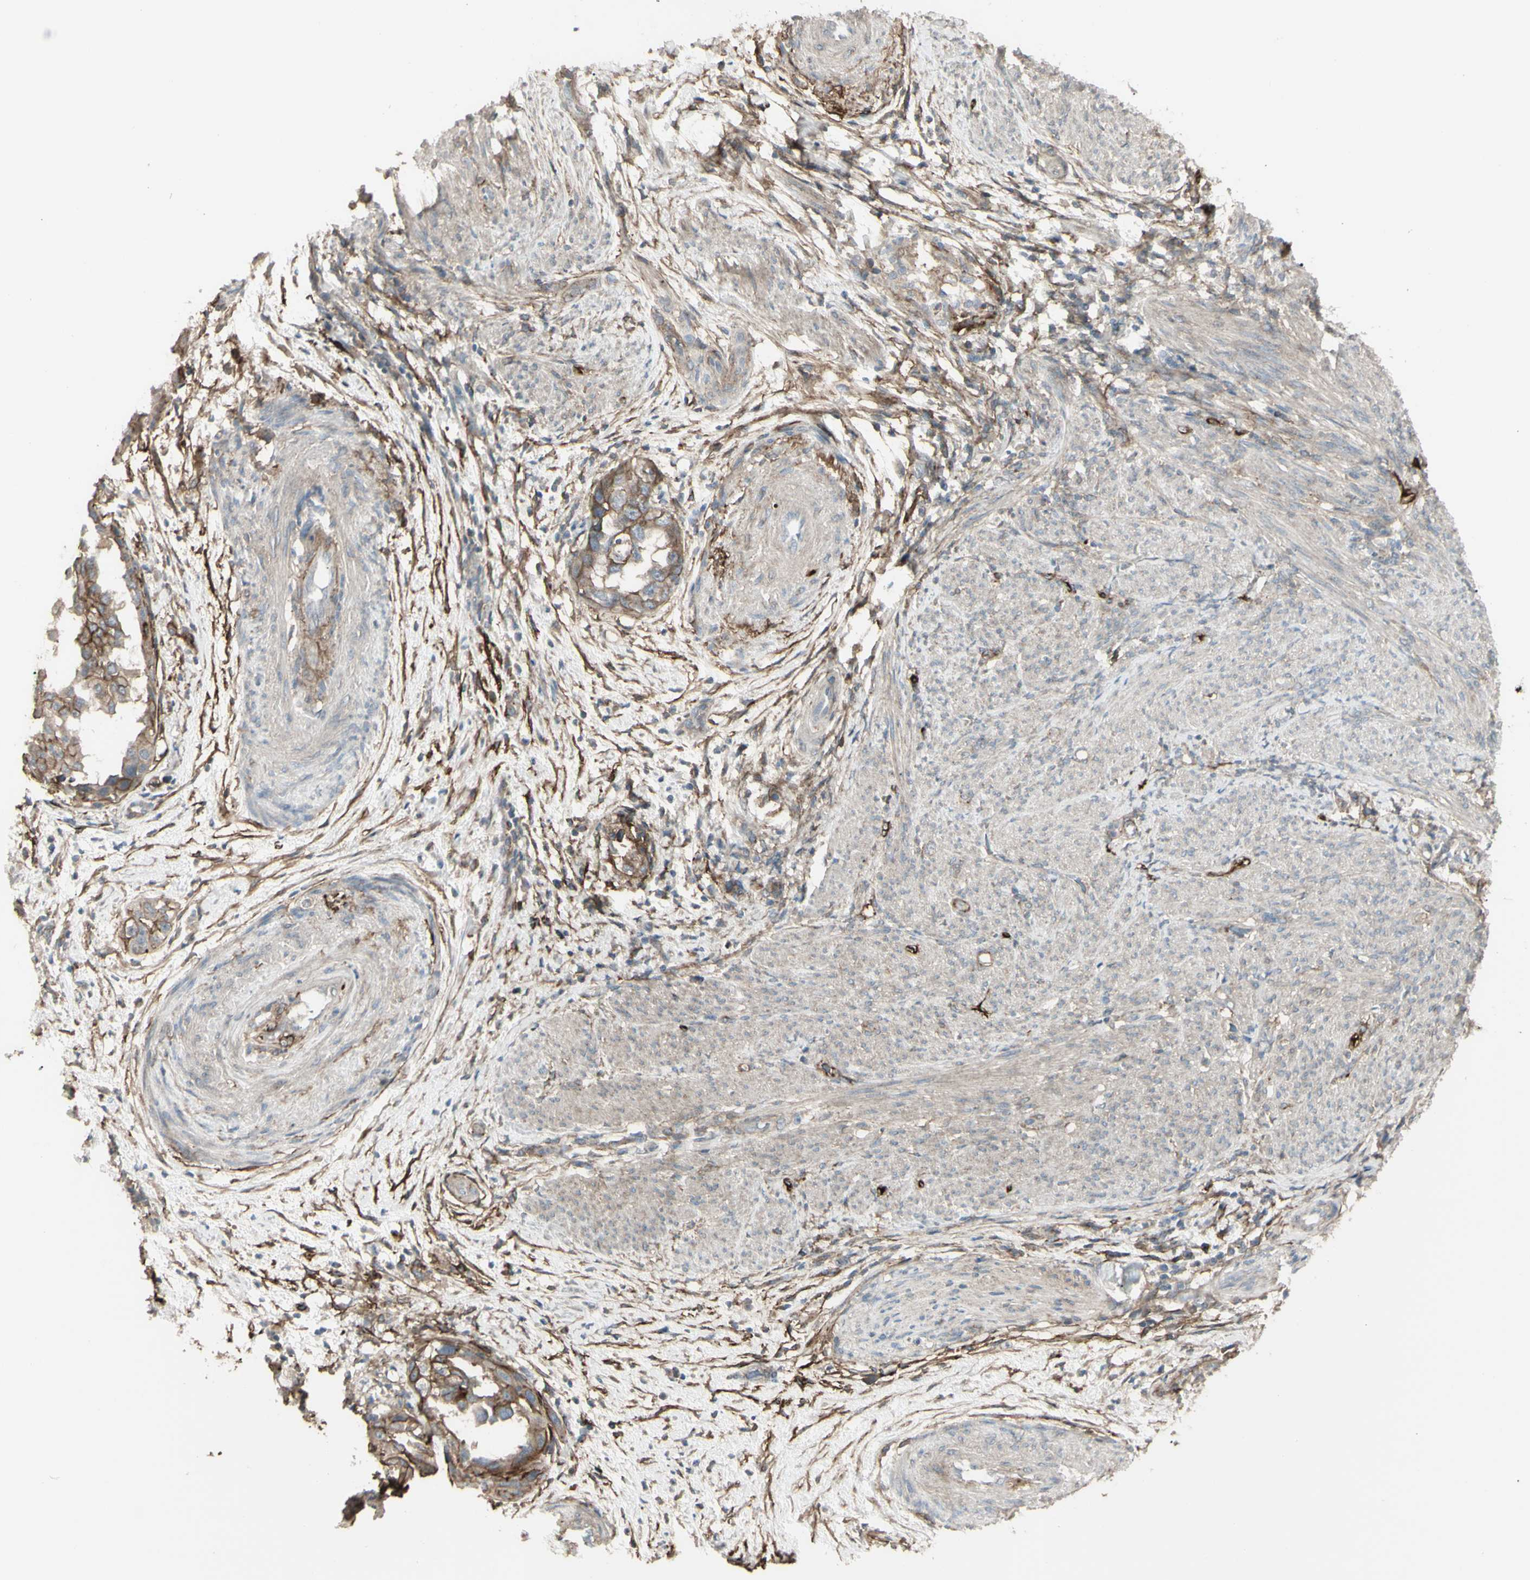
{"staining": {"intensity": "moderate", "quantity": "25%-75%", "location": "cytoplasmic/membranous"}, "tissue": "endometrial cancer", "cell_type": "Tumor cells", "image_type": "cancer", "snomed": [{"axis": "morphology", "description": "Adenocarcinoma, NOS"}, {"axis": "topography", "description": "Endometrium"}], "caption": "This is a histology image of IHC staining of adenocarcinoma (endometrial), which shows moderate staining in the cytoplasmic/membranous of tumor cells.", "gene": "CD276", "patient": {"sex": "female", "age": 85}}